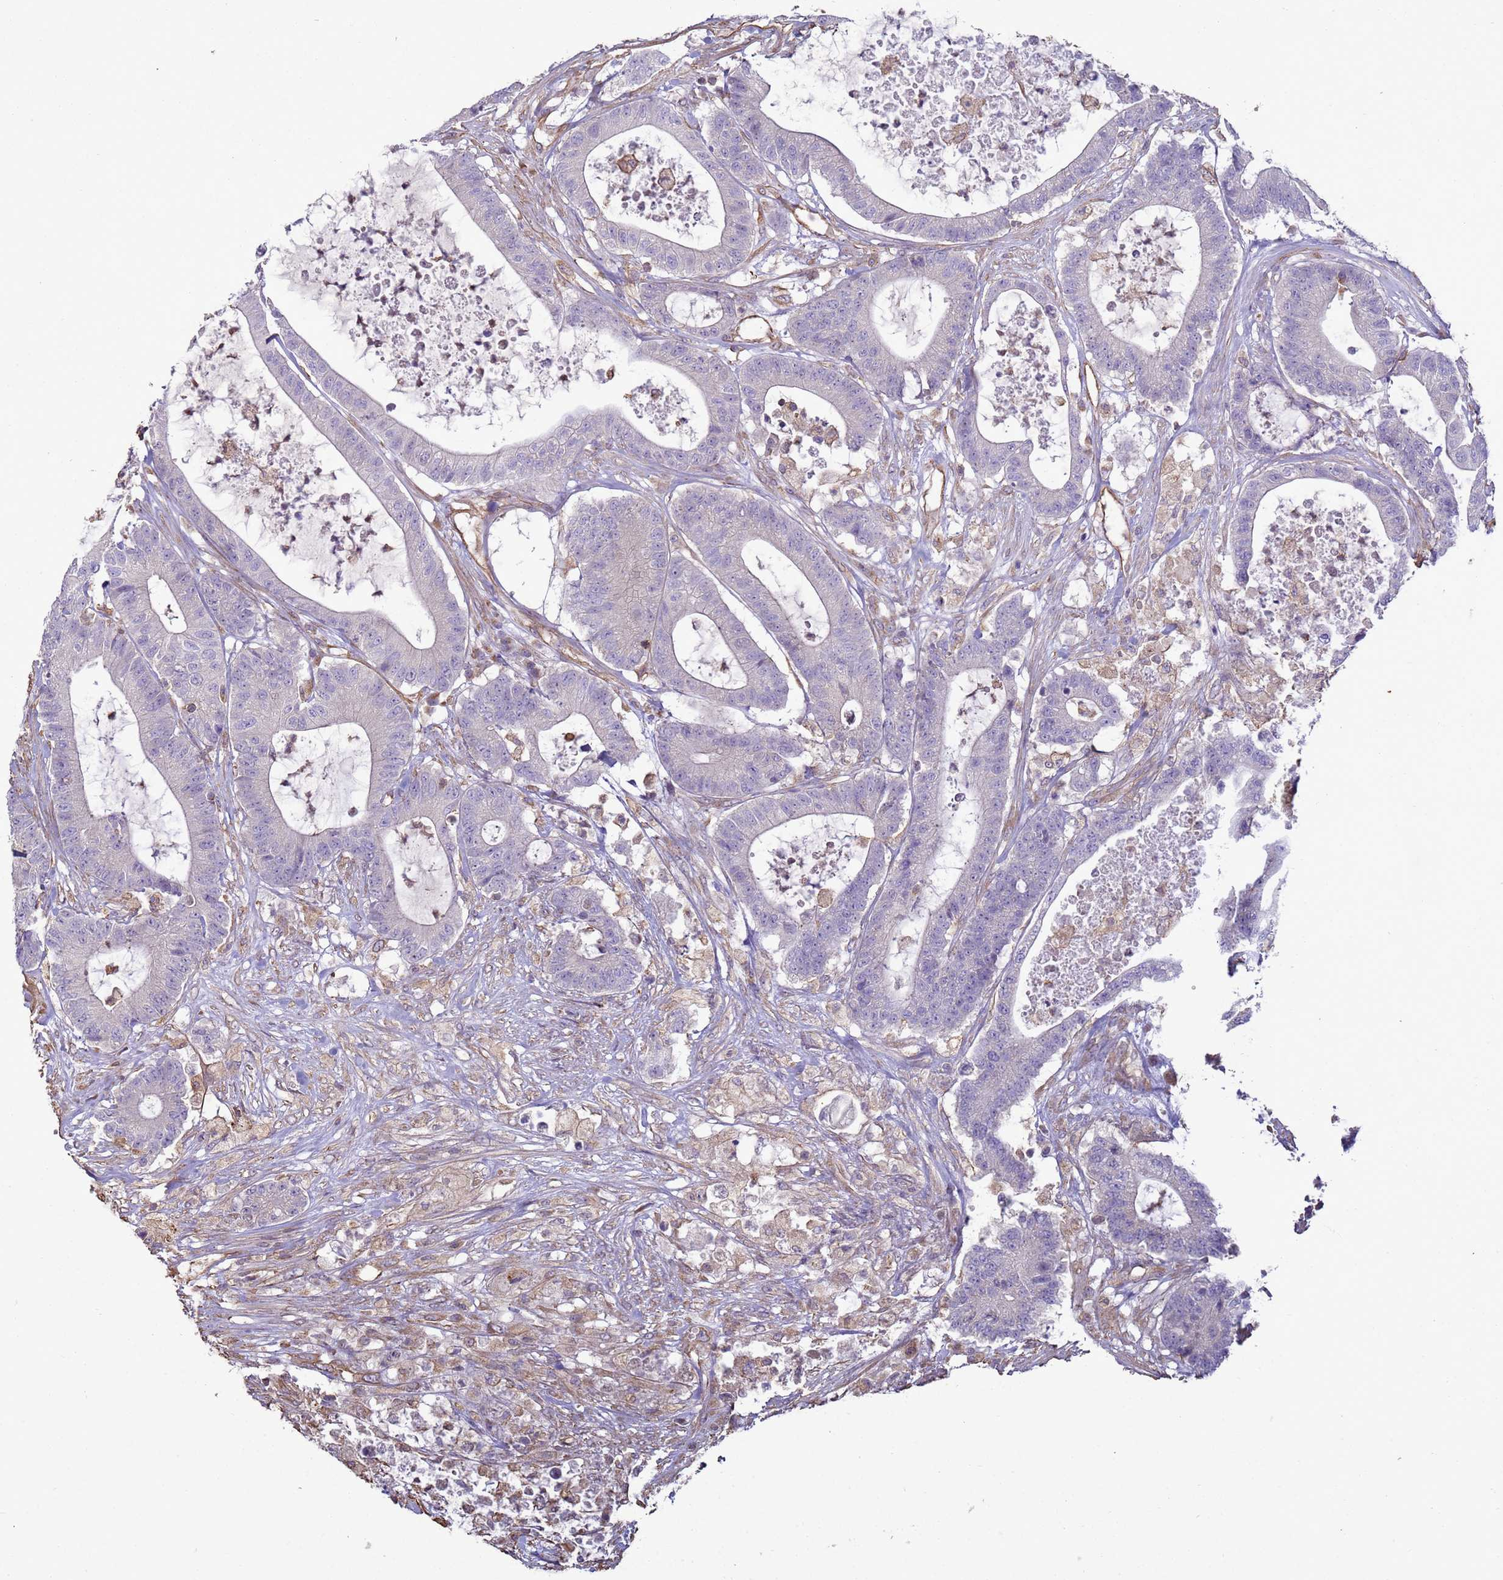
{"staining": {"intensity": "negative", "quantity": "none", "location": "none"}, "tissue": "colorectal cancer", "cell_type": "Tumor cells", "image_type": "cancer", "snomed": [{"axis": "morphology", "description": "Adenocarcinoma, NOS"}, {"axis": "topography", "description": "Colon"}], "caption": "A histopathology image of human colorectal cancer is negative for staining in tumor cells.", "gene": "SGIP1", "patient": {"sex": "female", "age": 84}}